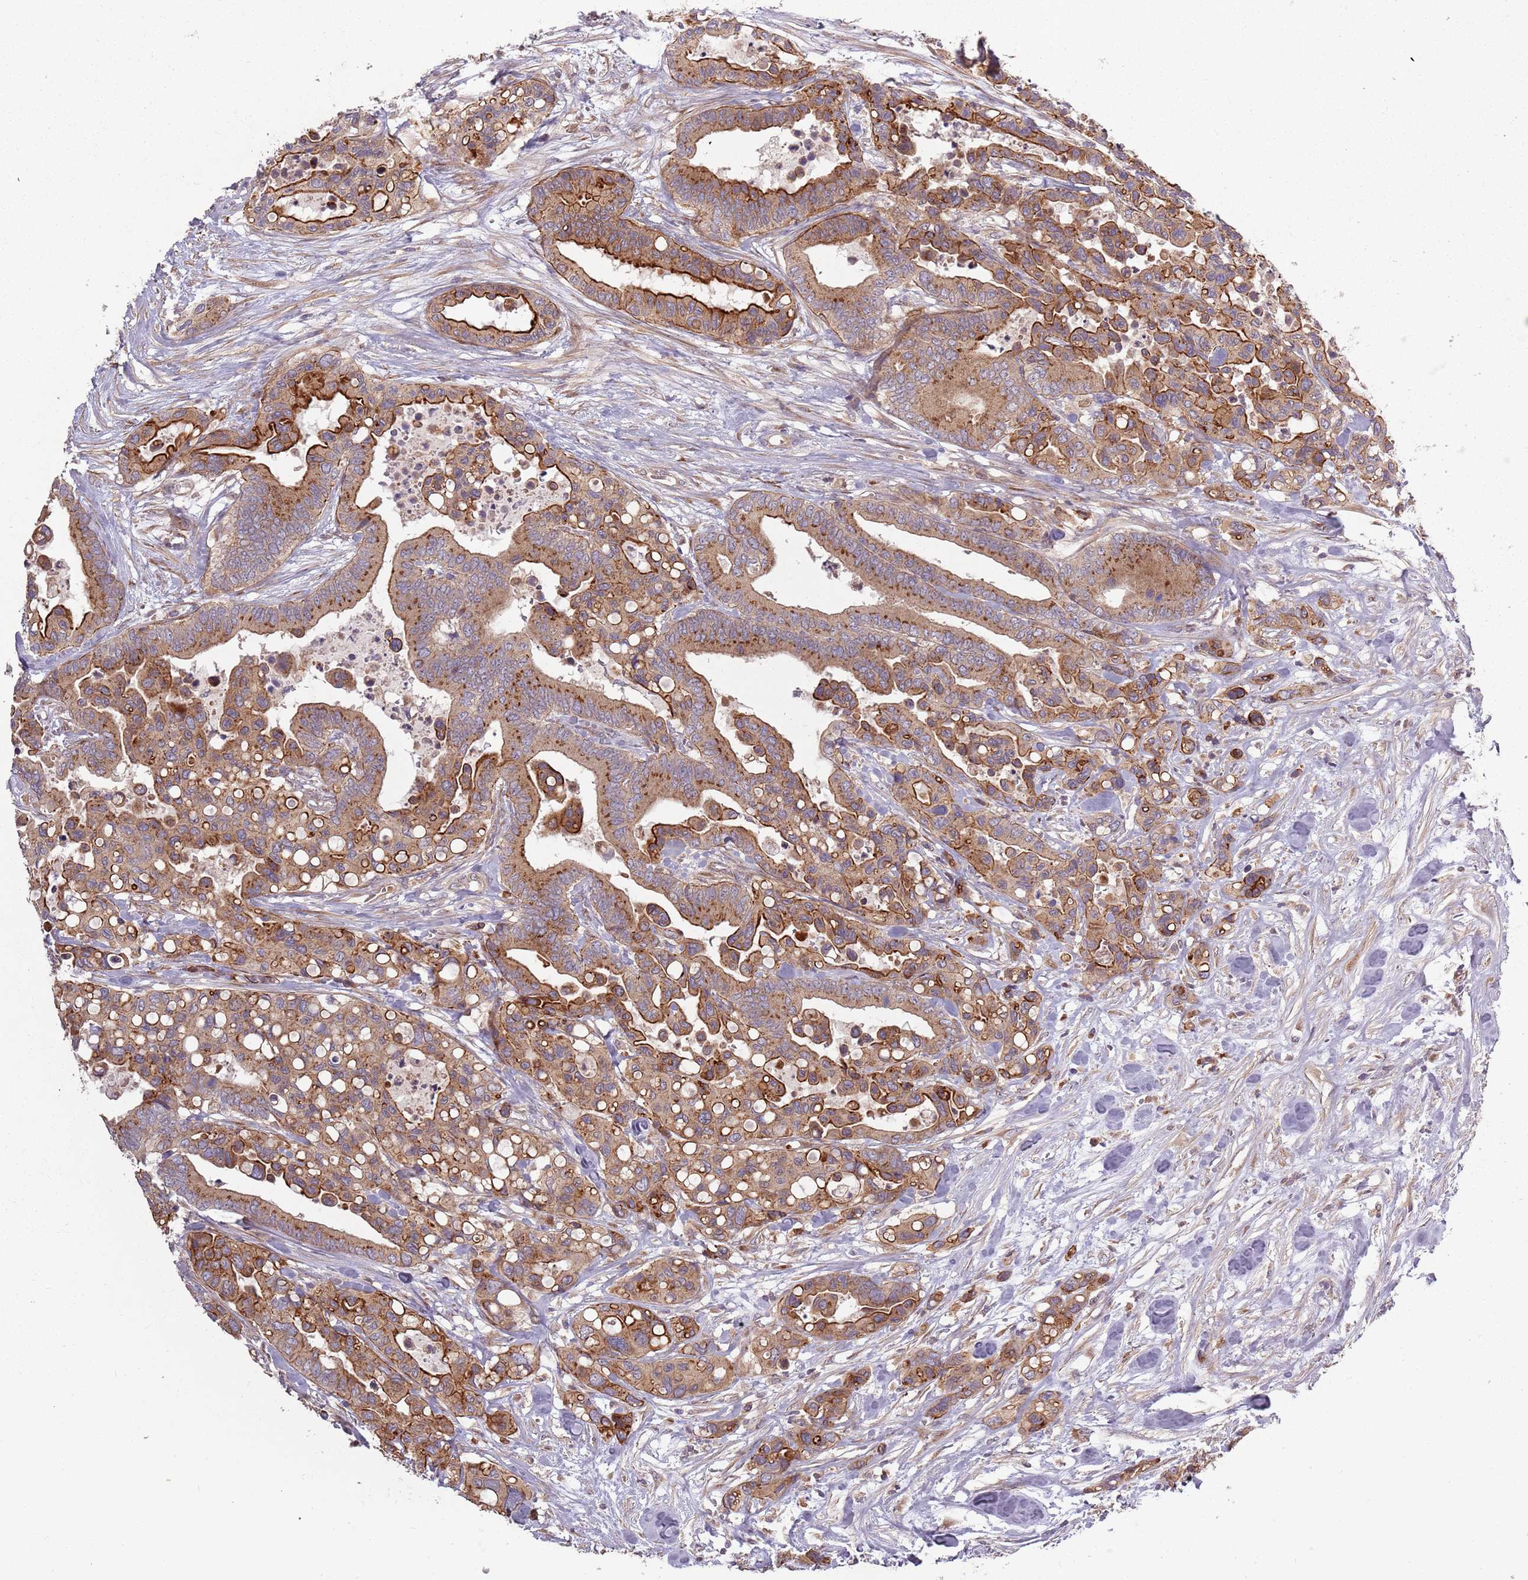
{"staining": {"intensity": "strong", "quantity": "25%-75%", "location": "cytoplasmic/membranous"}, "tissue": "colorectal cancer", "cell_type": "Tumor cells", "image_type": "cancer", "snomed": [{"axis": "morphology", "description": "Adenocarcinoma, NOS"}, {"axis": "topography", "description": "Colon"}], "caption": "Tumor cells demonstrate strong cytoplasmic/membranous staining in about 25%-75% of cells in colorectal cancer.", "gene": "PLD6", "patient": {"sex": "male", "age": 82}}